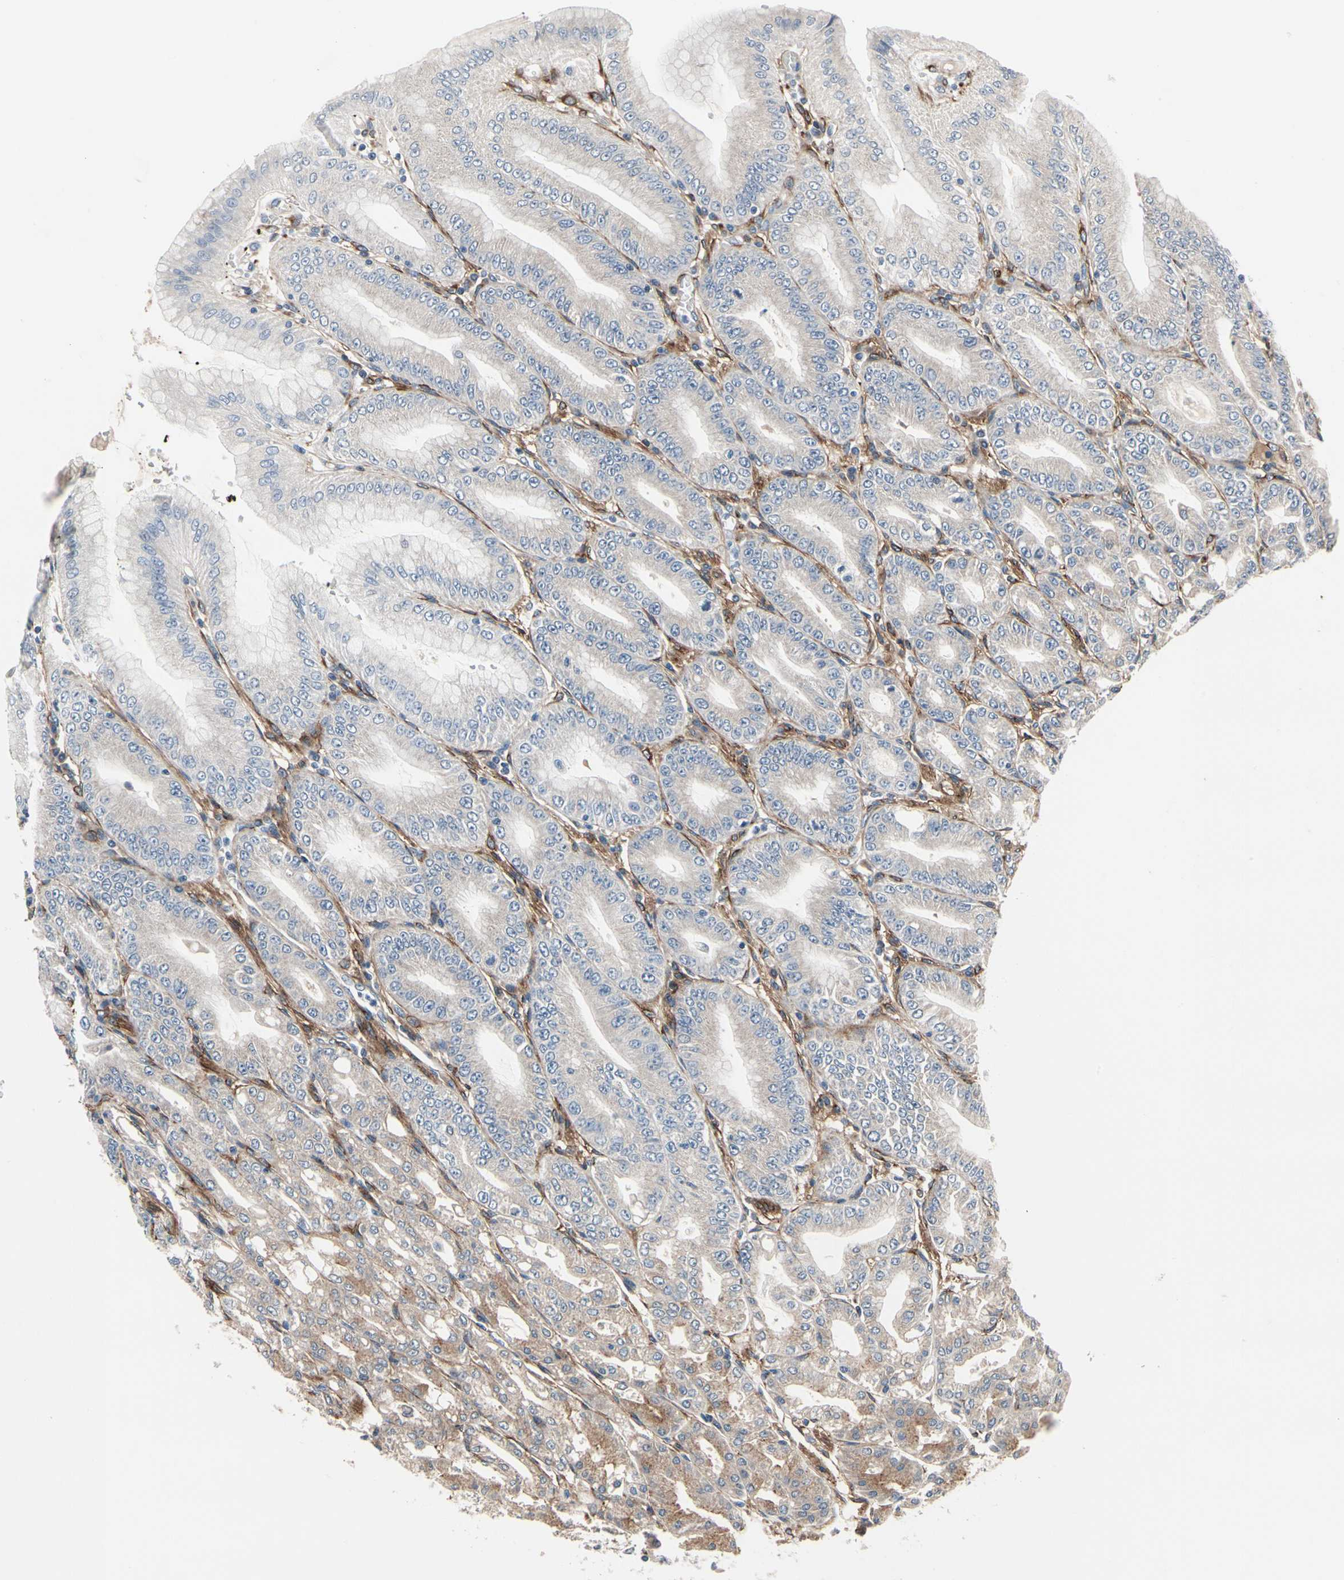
{"staining": {"intensity": "moderate", "quantity": "<25%", "location": "cytoplasmic/membranous"}, "tissue": "stomach", "cell_type": "Glandular cells", "image_type": "normal", "snomed": [{"axis": "morphology", "description": "Normal tissue, NOS"}, {"axis": "topography", "description": "Stomach, lower"}], "caption": "This photomicrograph shows immunohistochemistry staining of benign human stomach, with low moderate cytoplasmic/membranous positivity in approximately <25% of glandular cells.", "gene": "PRKAR2B", "patient": {"sex": "male", "age": 71}}